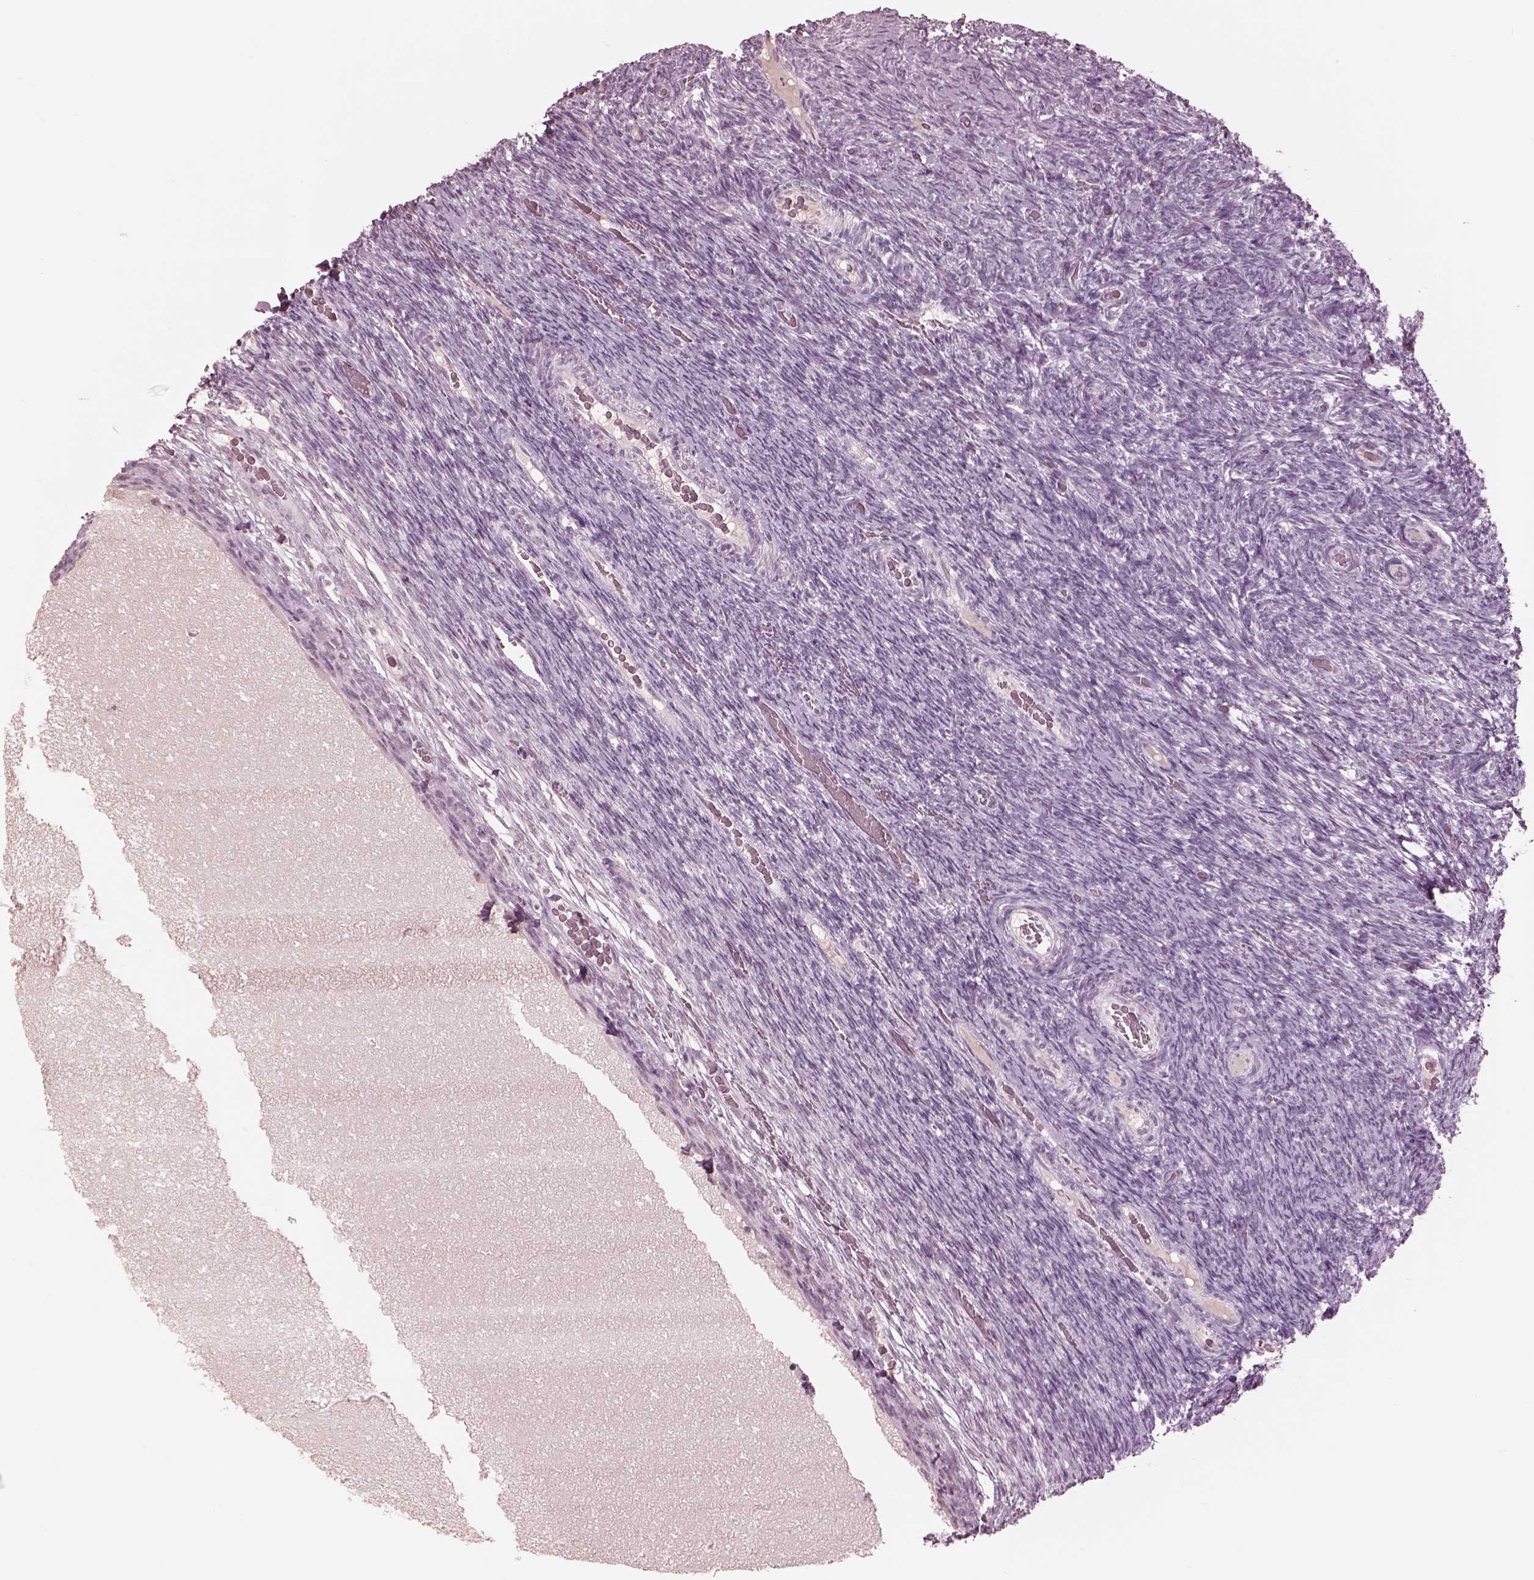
{"staining": {"intensity": "negative", "quantity": "none", "location": "none"}, "tissue": "ovary", "cell_type": "Ovarian stroma cells", "image_type": "normal", "snomed": [{"axis": "morphology", "description": "Normal tissue, NOS"}, {"axis": "topography", "description": "Ovary"}], "caption": "Ovarian stroma cells are negative for brown protein staining in normal ovary. (Brightfield microscopy of DAB (3,3'-diaminobenzidine) immunohistochemistry at high magnification).", "gene": "GARIN4", "patient": {"sex": "female", "age": 34}}